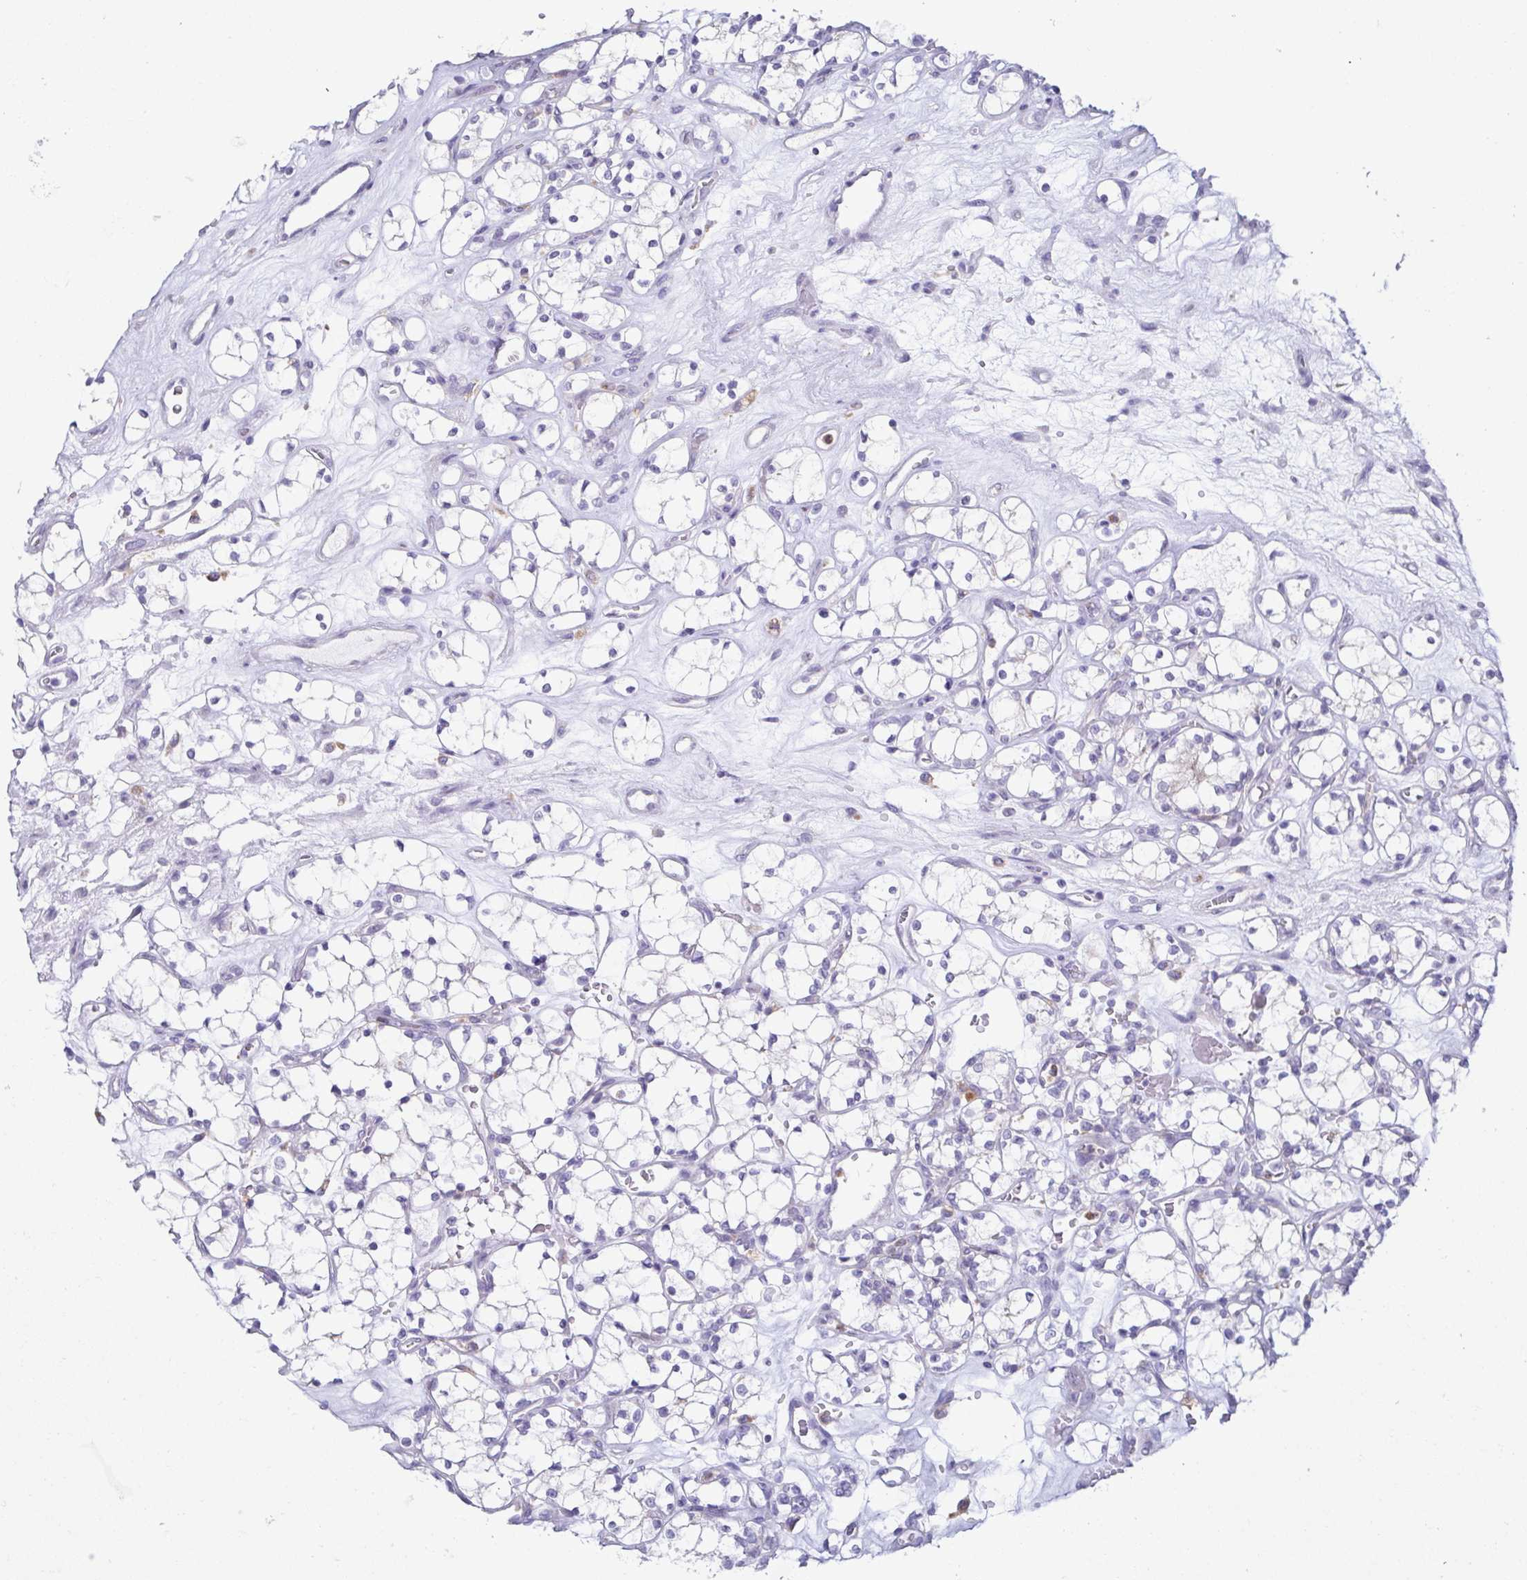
{"staining": {"intensity": "negative", "quantity": "none", "location": "none"}, "tissue": "renal cancer", "cell_type": "Tumor cells", "image_type": "cancer", "snomed": [{"axis": "morphology", "description": "Adenocarcinoma, NOS"}, {"axis": "topography", "description": "Kidney"}], "caption": "High magnification brightfield microscopy of renal cancer stained with DAB (3,3'-diaminobenzidine) (brown) and counterstained with hematoxylin (blue): tumor cells show no significant positivity.", "gene": "ATP6V1G2", "patient": {"sex": "female", "age": 69}}